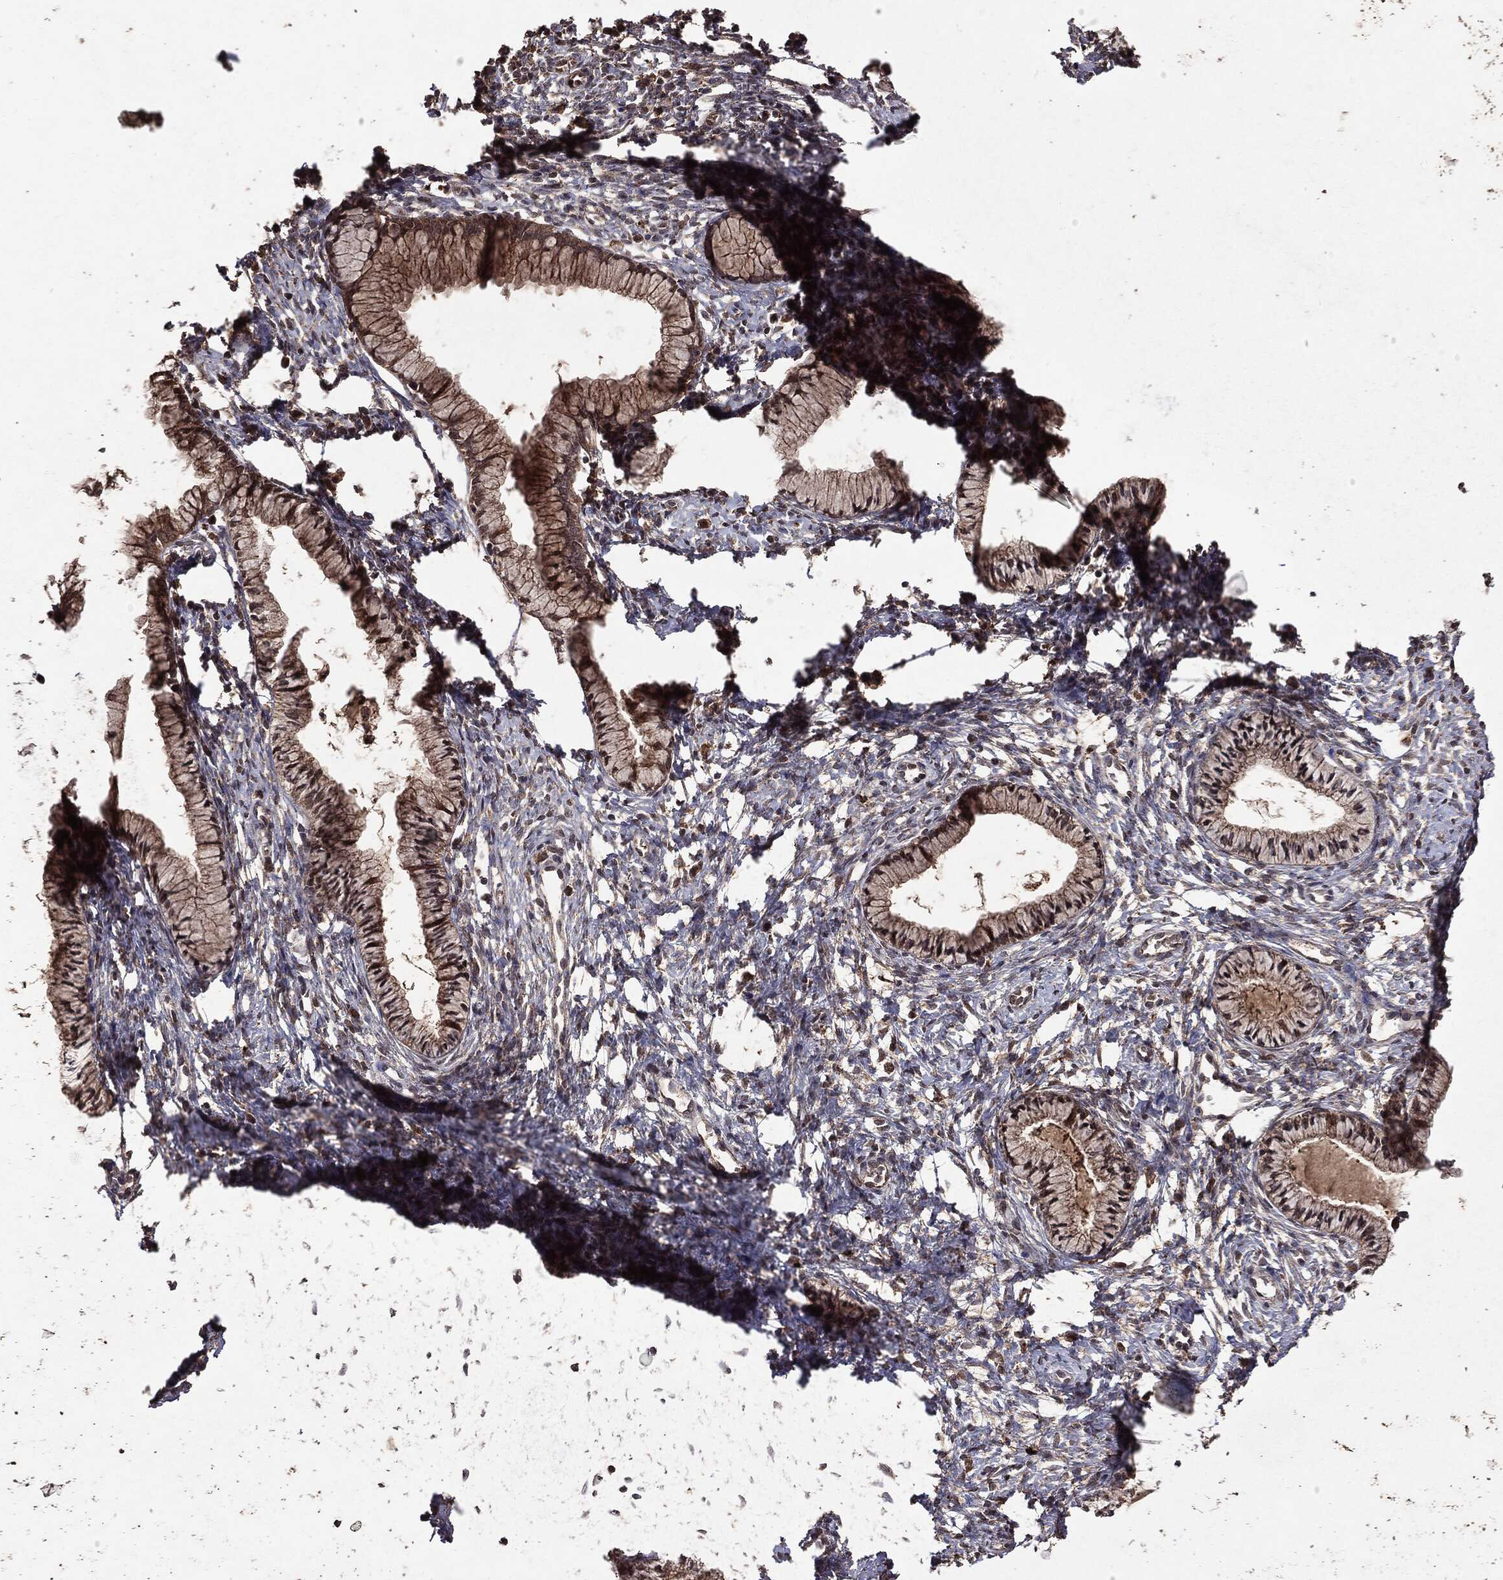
{"staining": {"intensity": "moderate", "quantity": "25%-75%", "location": "cytoplasmic/membranous,nuclear"}, "tissue": "cervix", "cell_type": "Glandular cells", "image_type": "normal", "snomed": [{"axis": "morphology", "description": "Normal tissue, NOS"}, {"axis": "topography", "description": "Cervix"}], "caption": "Protein expression by immunohistochemistry shows moderate cytoplasmic/membranous,nuclear positivity in about 25%-75% of glandular cells in unremarkable cervix.", "gene": "MTOR", "patient": {"sex": "female", "age": 39}}